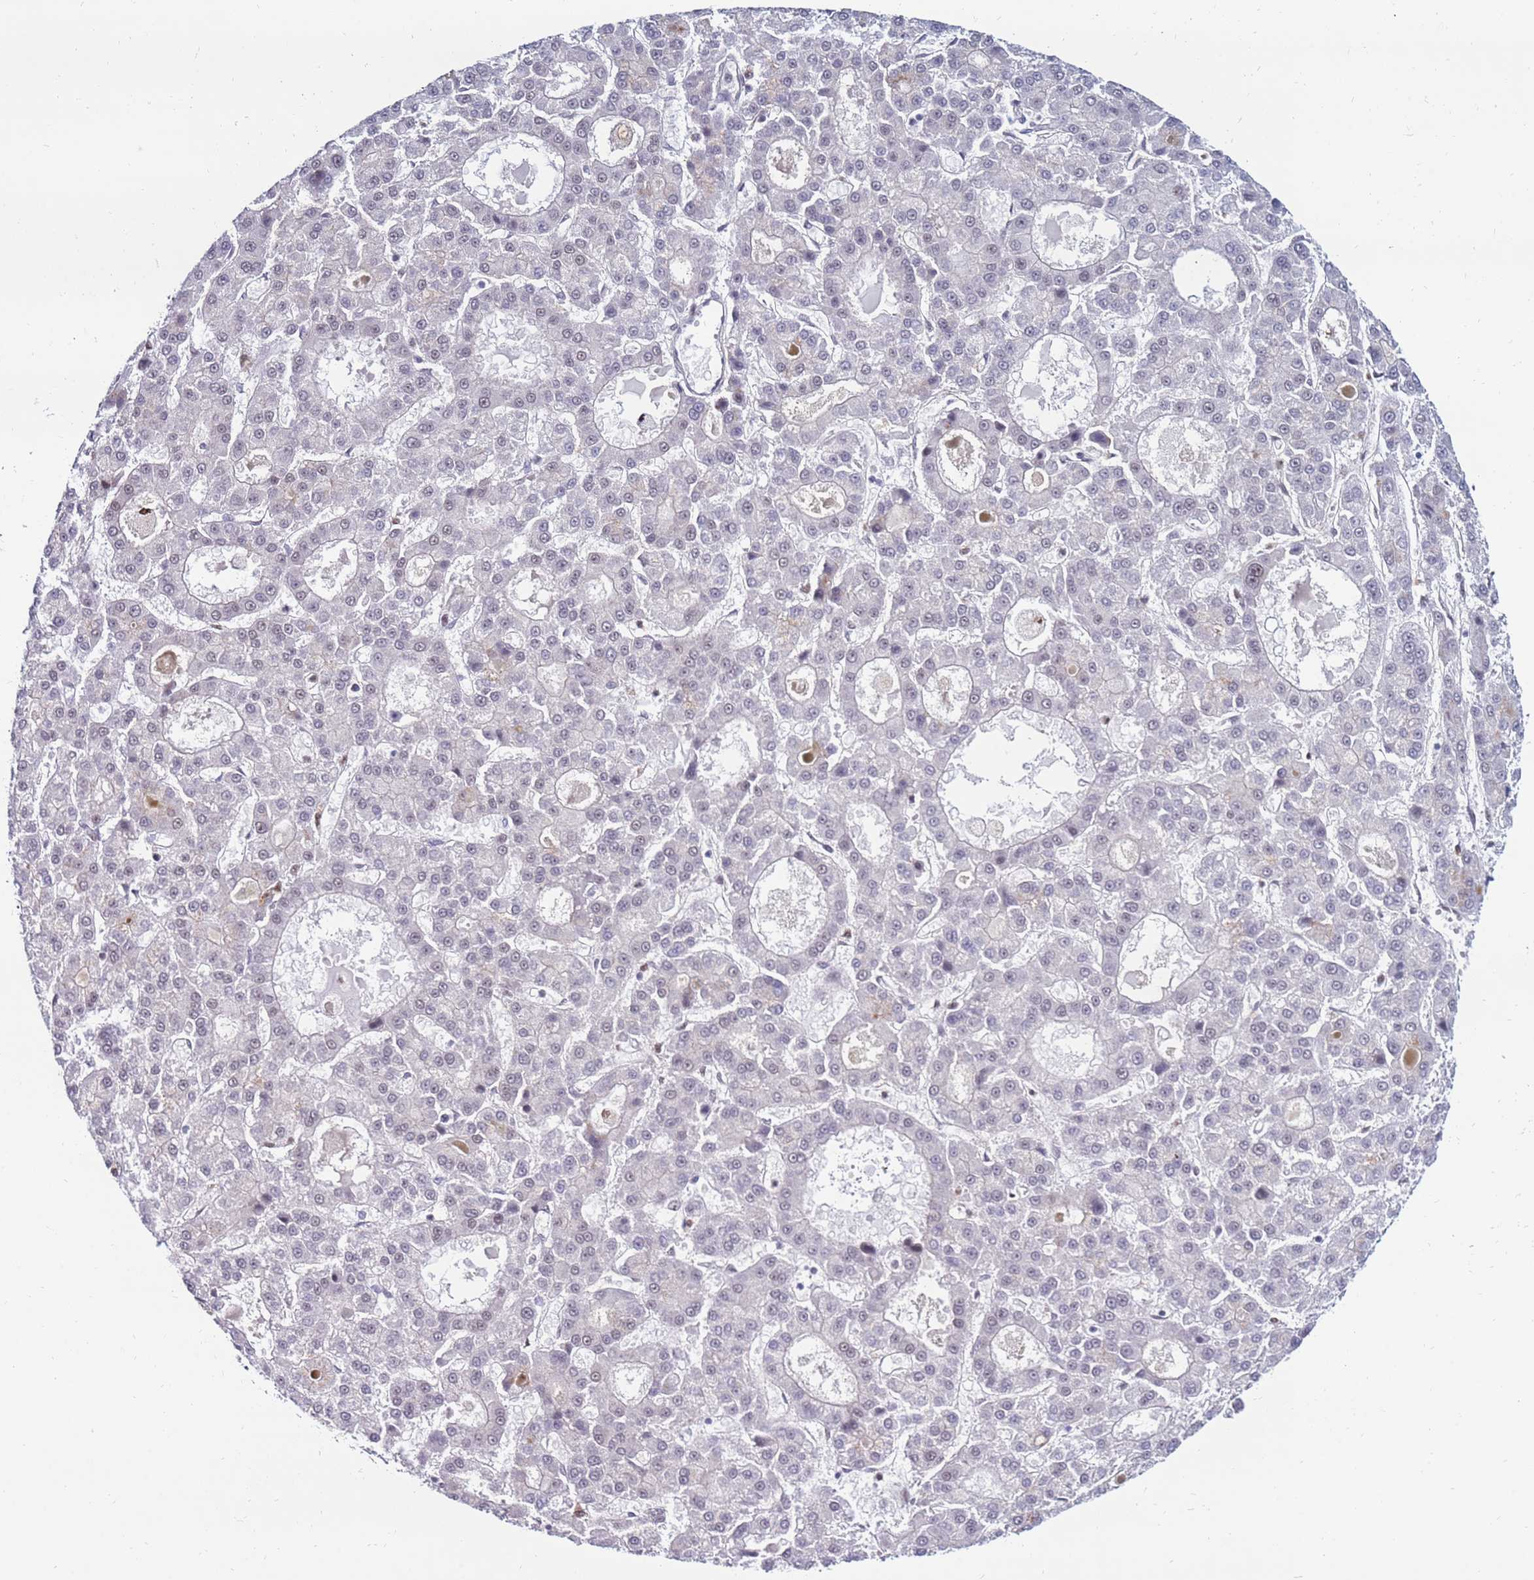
{"staining": {"intensity": "negative", "quantity": "none", "location": "none"}, "tissue": "liver cancer", "cell_type": "Tumor cells", "image_type": "cancer", "snomed": [{"axis": "morphology", "description": "Carcinoma, Hepatocellular, NOS"}, {"axis": "topography", "description": "Liver"}], "caption": "This is a photomicrograph of immunohistochemistry staining of hepatocellular carcinoma (liver), which shows no expression in tumor cells.", "gene": "KPNA4", "patient": {"sex": "male", "age": 70}}